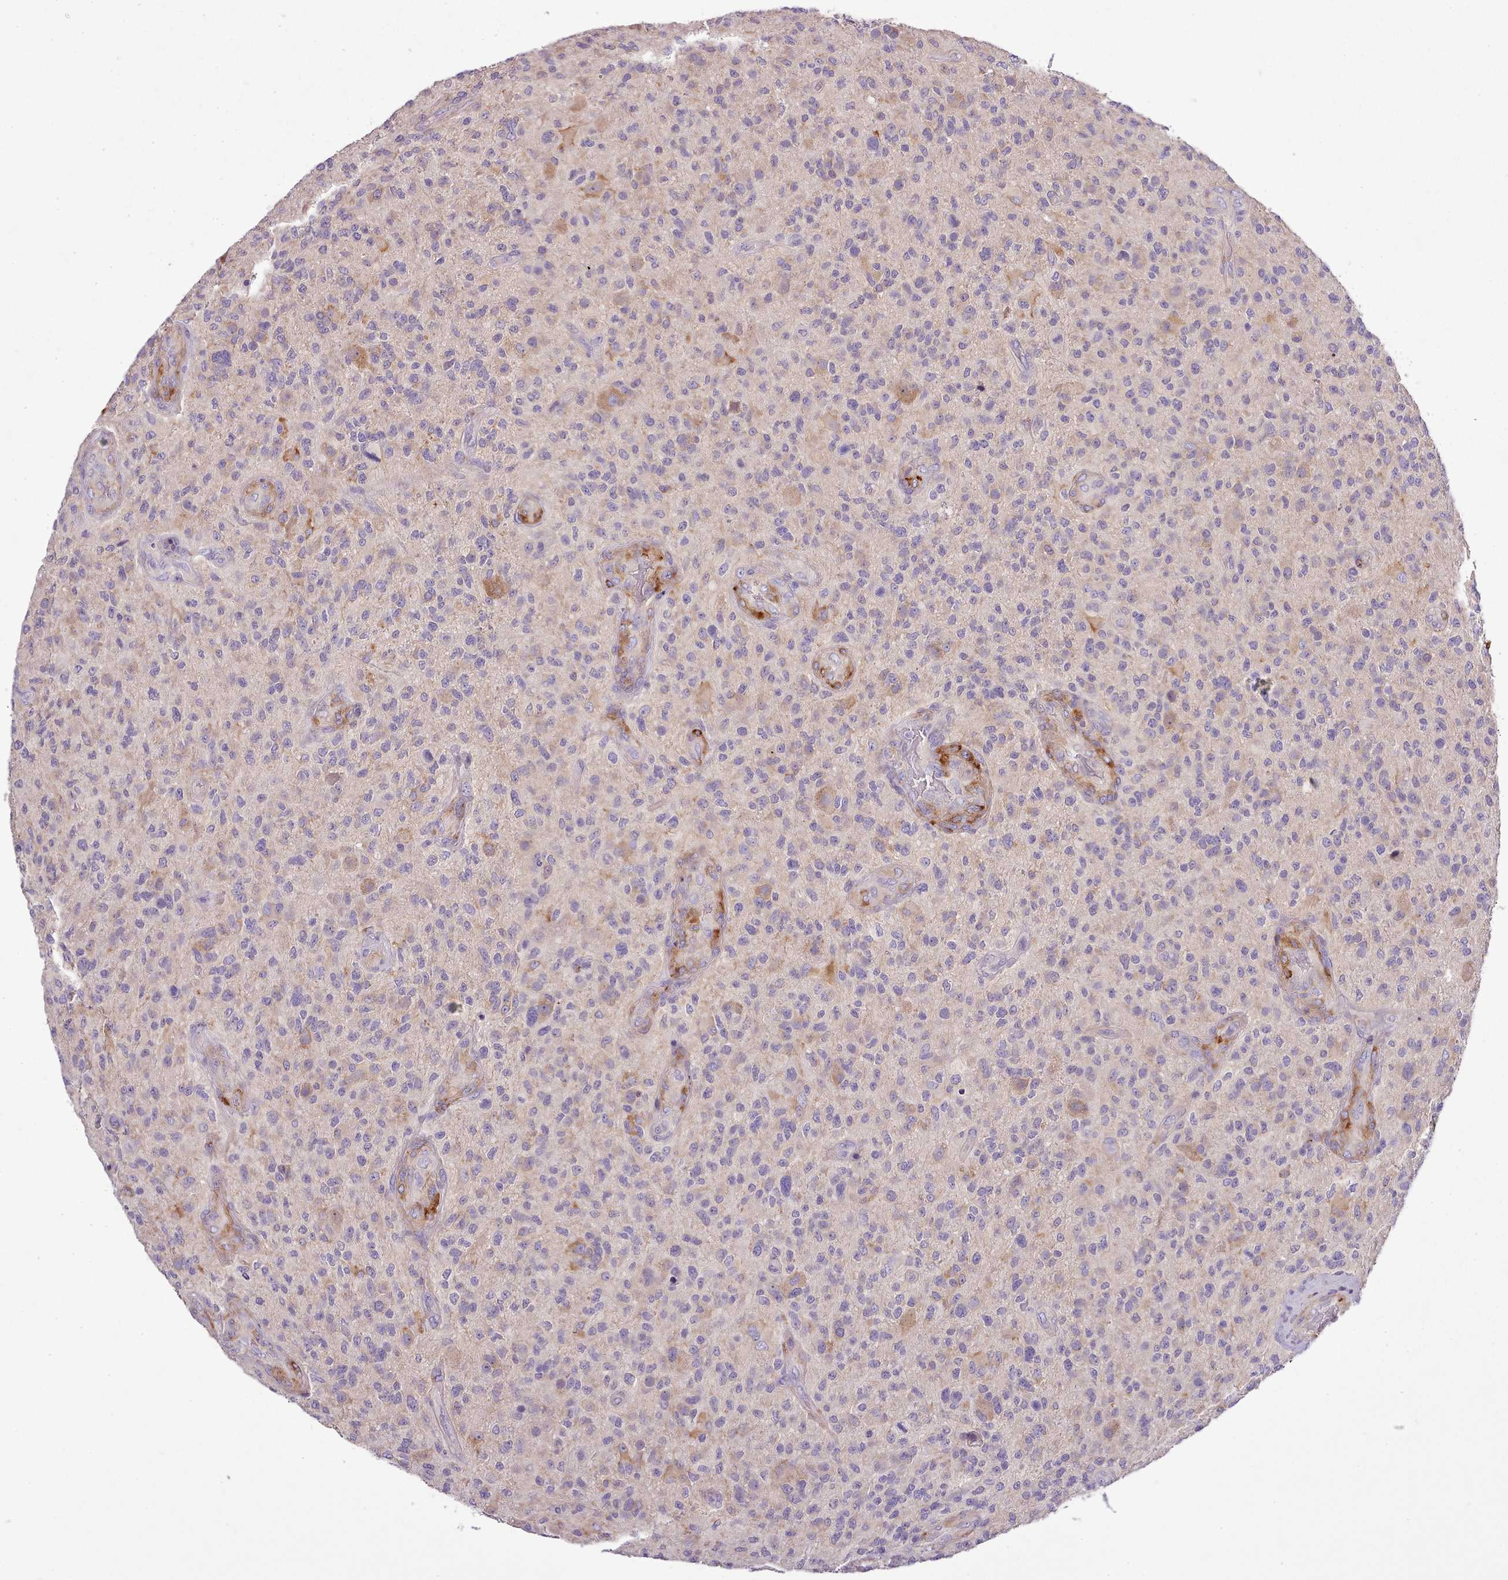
{"staining": {"intensity": "negative", "quantity": "none", "location": "none"}, "tissue": "glioma", "cell_type": "Tumor cells", "image_type": "cancer", "snomed": [{"axis": "morphology", "description": "Glioma, malignant, High grade"}, {"axis": "topography", "description": "Brain"}], "caption": "Immunohistochemistry of human glioma exhibits no positivity in tumor cells.", "gene": "SETX", "patient": {"sex": "male", "age": 47}}